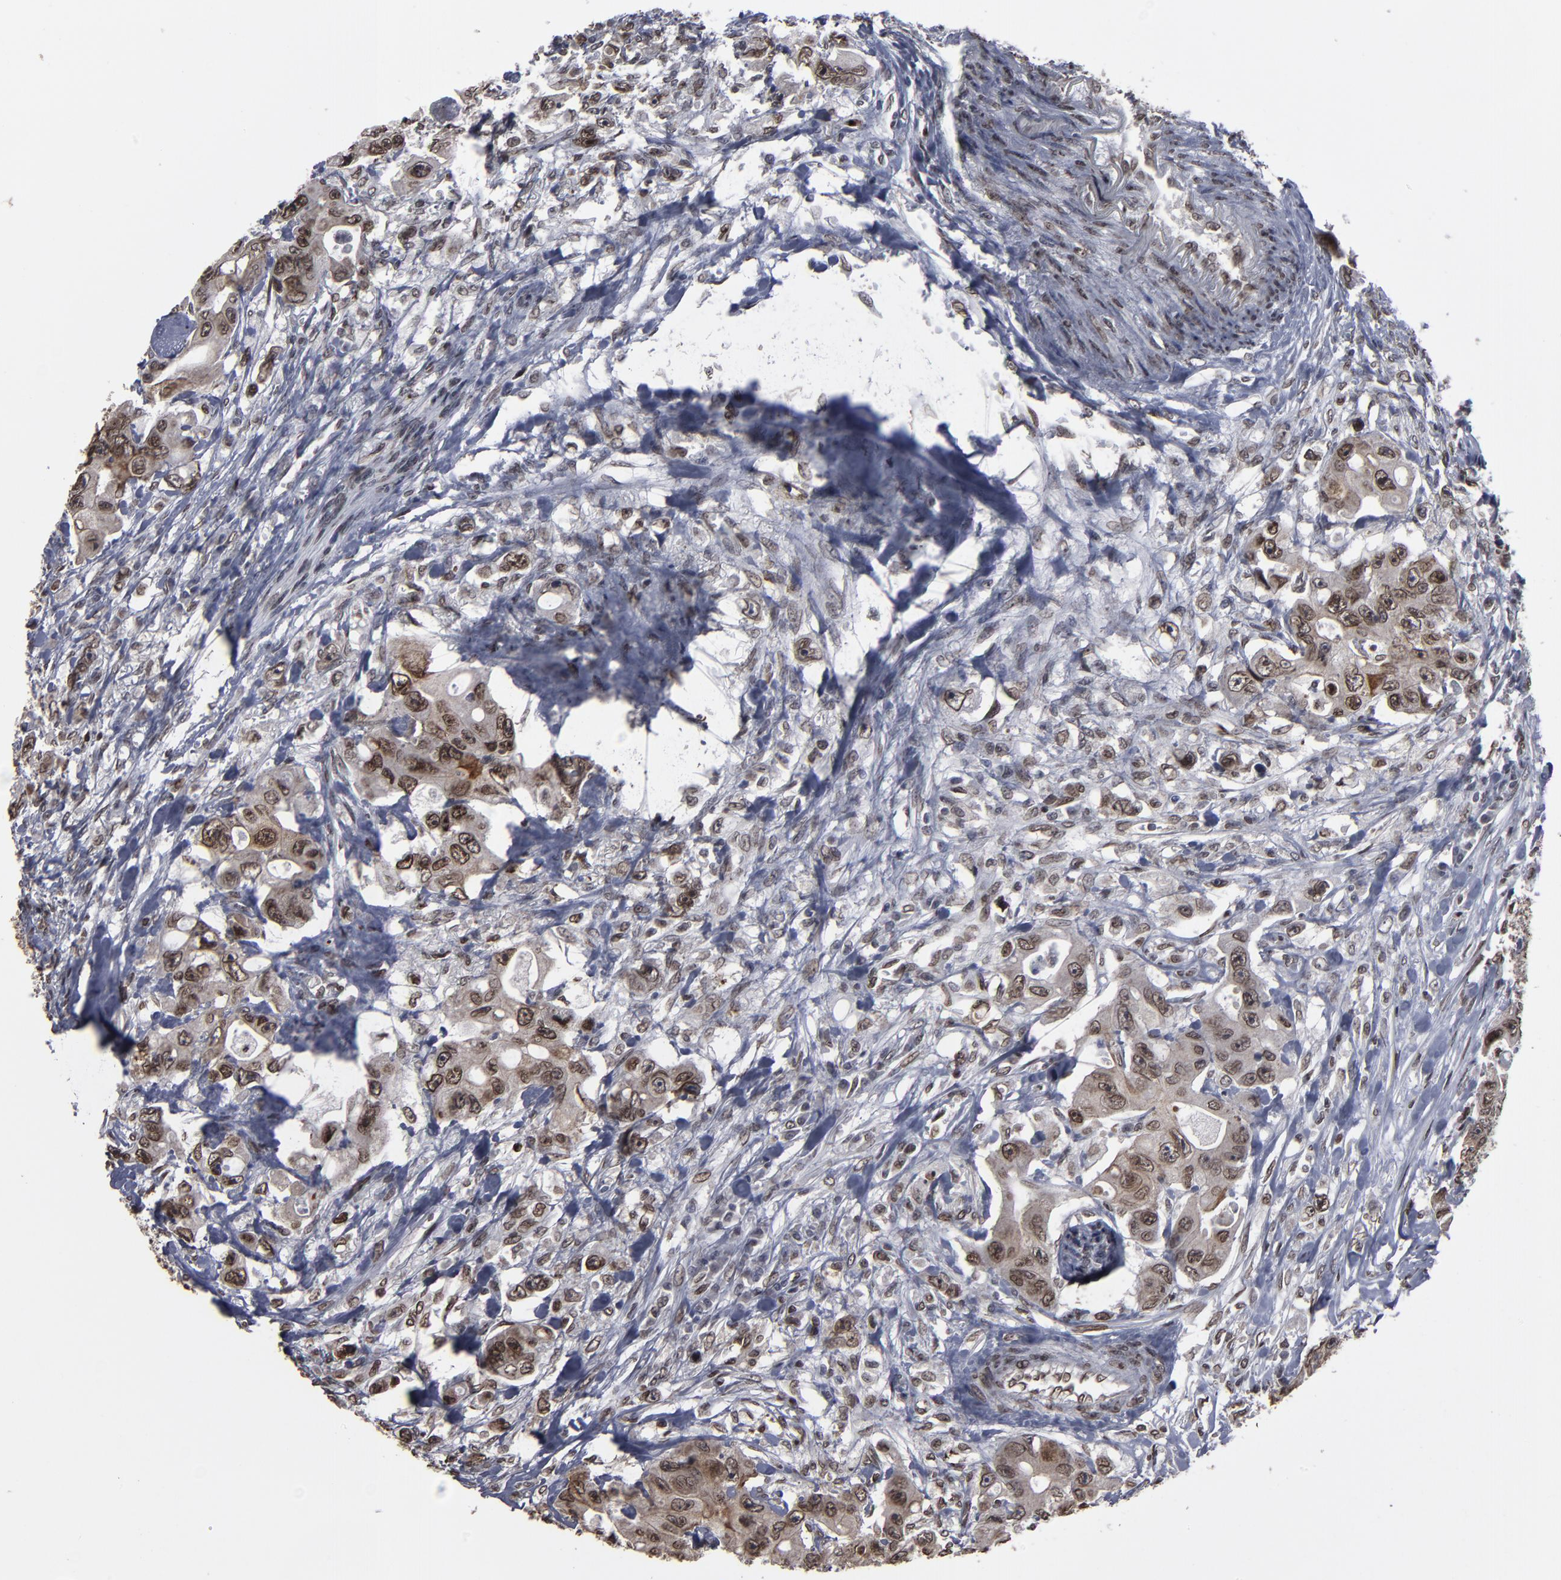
{"staining": {"intensity": "moderate", "quantity": ">75%", "location": "cytoplasmic/membranous,nuclear"}, "tissue": "colorectal cancer", "cell_type": "Tumor cells", "image_type": "cancer", "snomed": [{"axis": "morphology", "description": "Adenocarcinoma, NOS"}, {"axis": "topography", "description": "Colon"}], "caption": "Immunohistochemical staining of human colorectal cancer shows medium levels of moderate cytoplasmic/membranous and nuclear protein expression in about >75% of tumor cells.", "gene": "BAZ1A", "patient": {"sex": "female", "age": 46}}